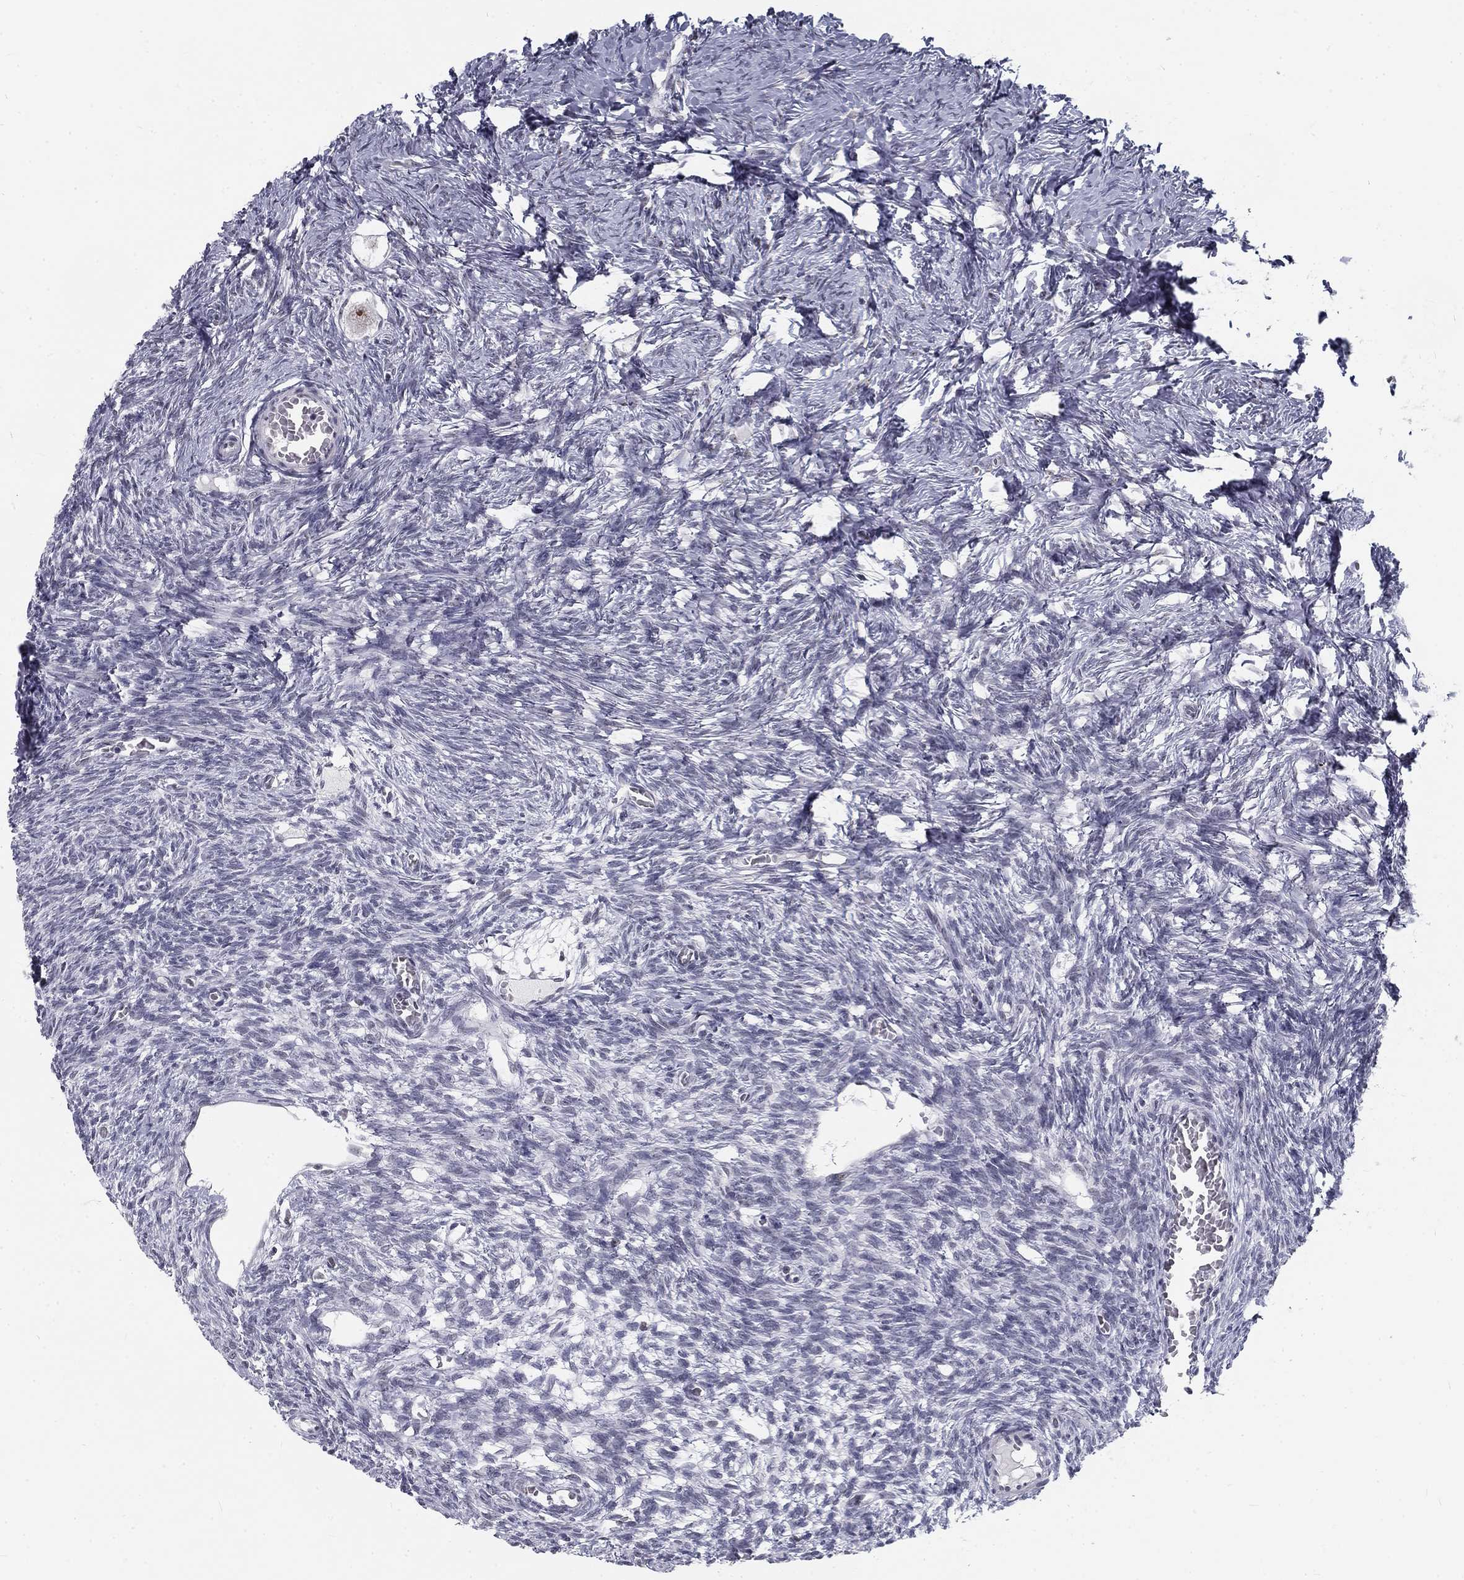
{"staining": {"intensity": "moderate", "quantity": "<25%", "location": "nuclear"}, "tissue": "ovary", "cell_type": "Follicle cells", "image_type": "normal", "snomed": [{"axis": "morphology", "description": "Normal tissue, NOS"}, {"axis": "topography", "description": "Ovary"}], "caption": "Immunohistochemical staining of benign ovary exhibits moderate nuclear protein staining in approximately <25% of follicle cells.", "gene": "SNORC", "patient": {"sex": "female", "age": 27}}